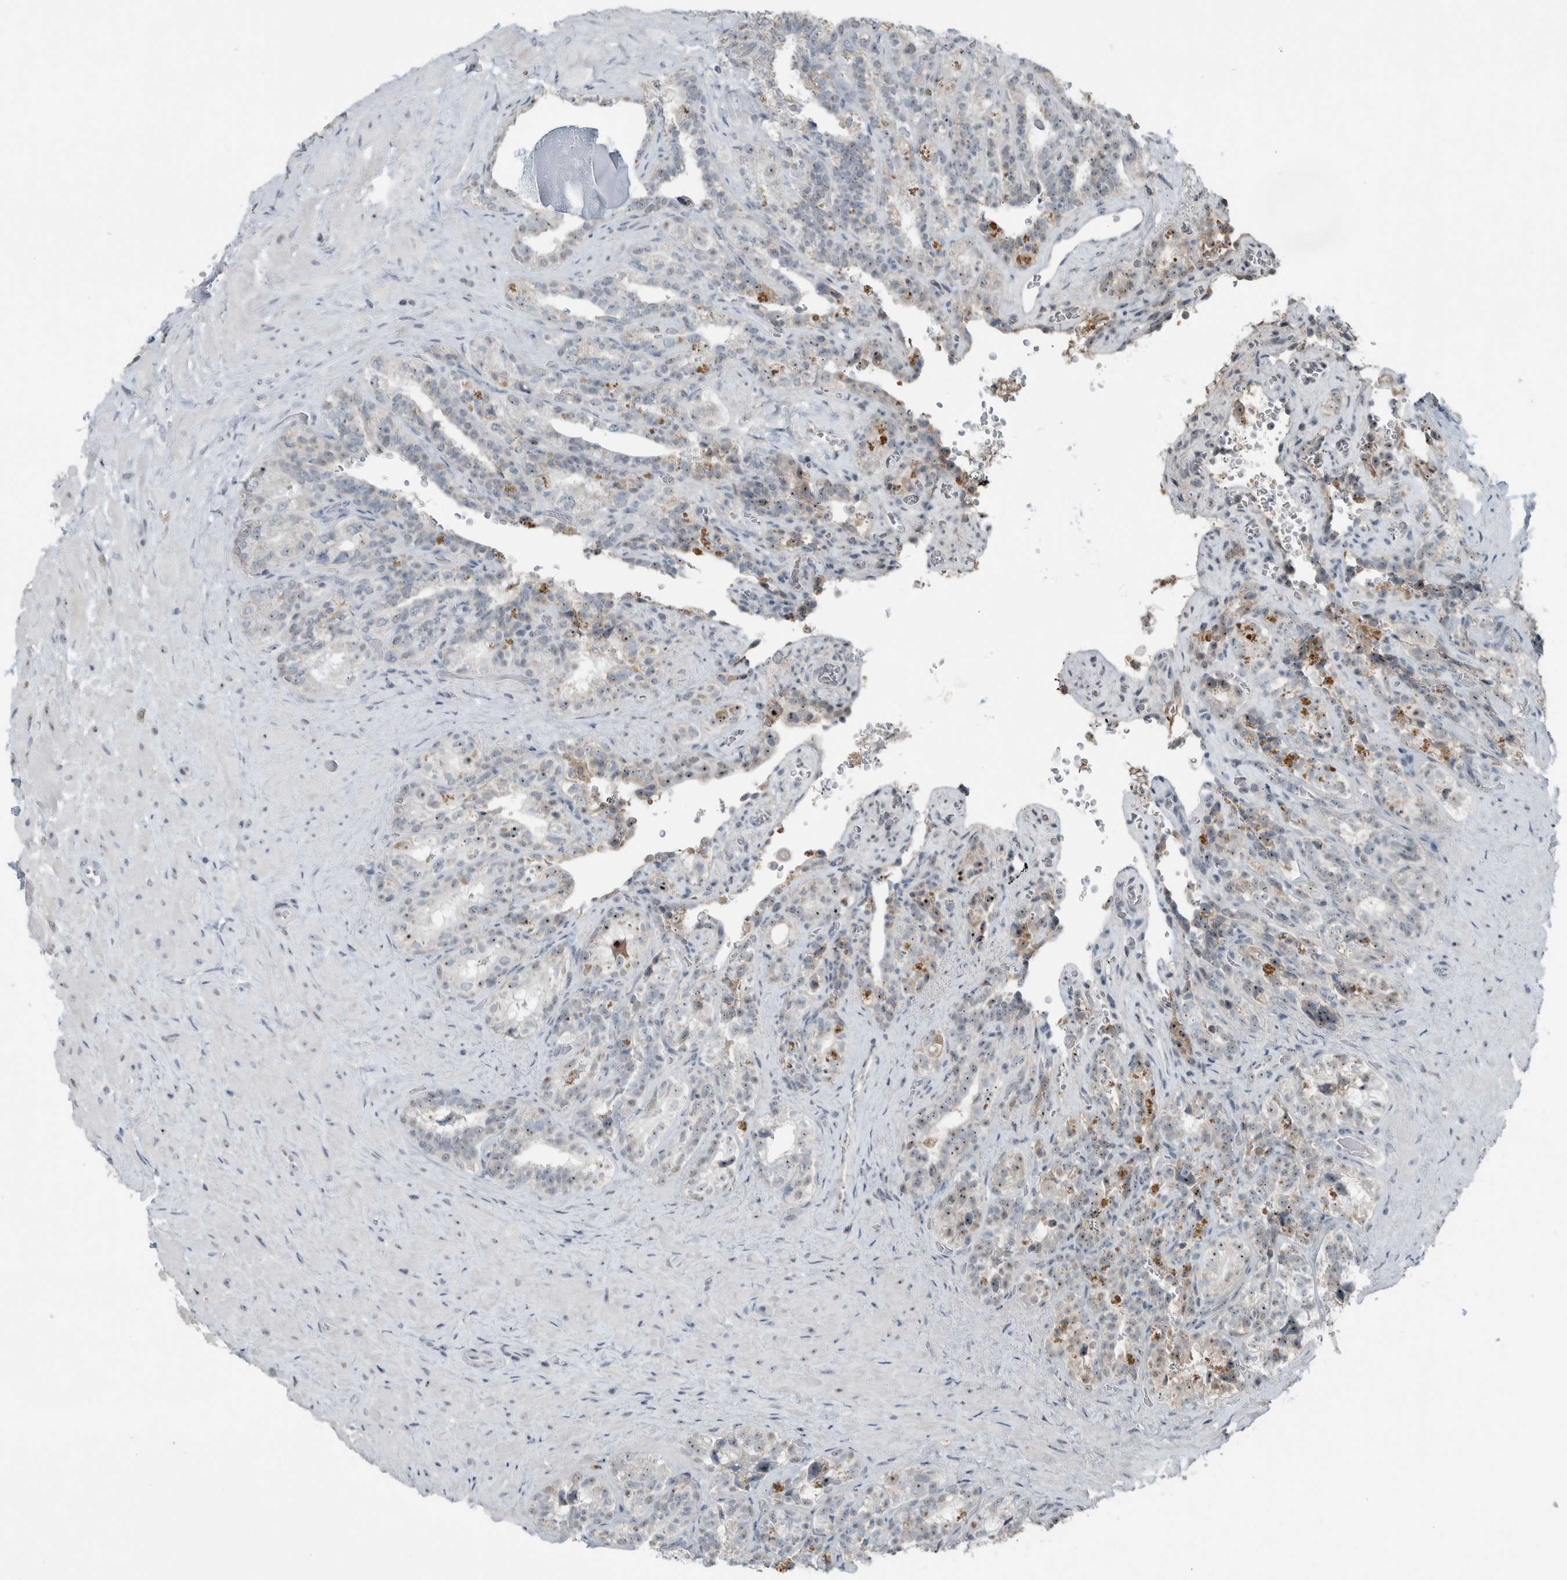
{"staining": {"intensity": "moderate", "quantity": "<25%", "location": "nuclear"}, "tissue": "seminal vesicle", "cell_type": "Glandular cells", "image_type": "normal", "snomed": [{"axis": "morphology", "description": "Normal tissue, NOS"}, {"axis": "topography", "description": "Prostate"}, {"axis": "topography", "description": "Seminal veicle"}], "caption": "Protein staining of unremarkable seminal vesicle demonstrates moderate nuclear expression in approximately <25% of glandular cells. (DAB = brown stain, brightfield microscopy at high magnification).", "gene": "RPF1", "patient": {"sex": "male", "age": 67}}